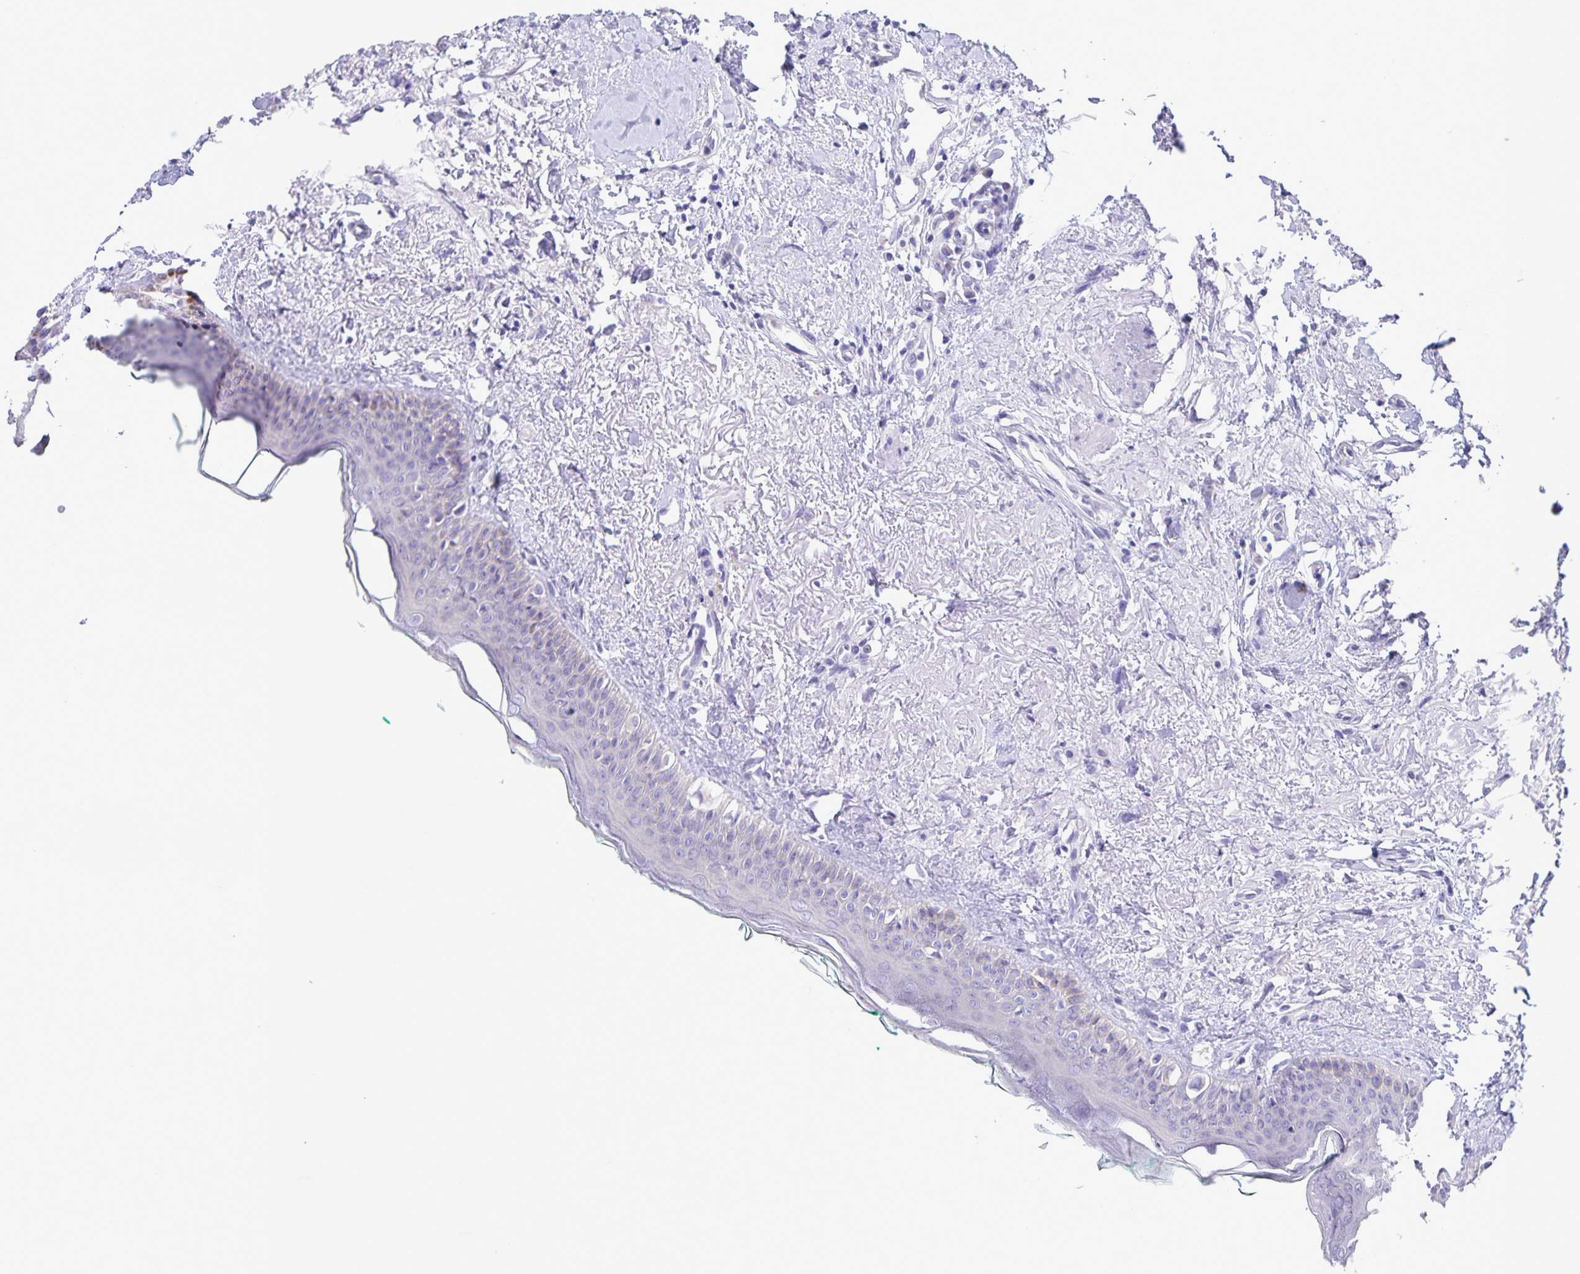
{"staining": {"intensity": "negative", "quantity": "none", "location": "none"}, "tissue": "oral mucosa", "cell_type": "Squamous epithelial cells", "image_type": "normal", "snomed": [{"axis": "morphology", "description": "Normal tissue, NOS"}, {"axis": "topography", "description": "Oral tissue"}], "caption": "There is no significant positivity in squamous epithelial cells of oral mucosa. (DAB IHC with hematoxylin counter stain).", "gene": "CAPSL", "patient": {"sex": "female", "age": 70}}